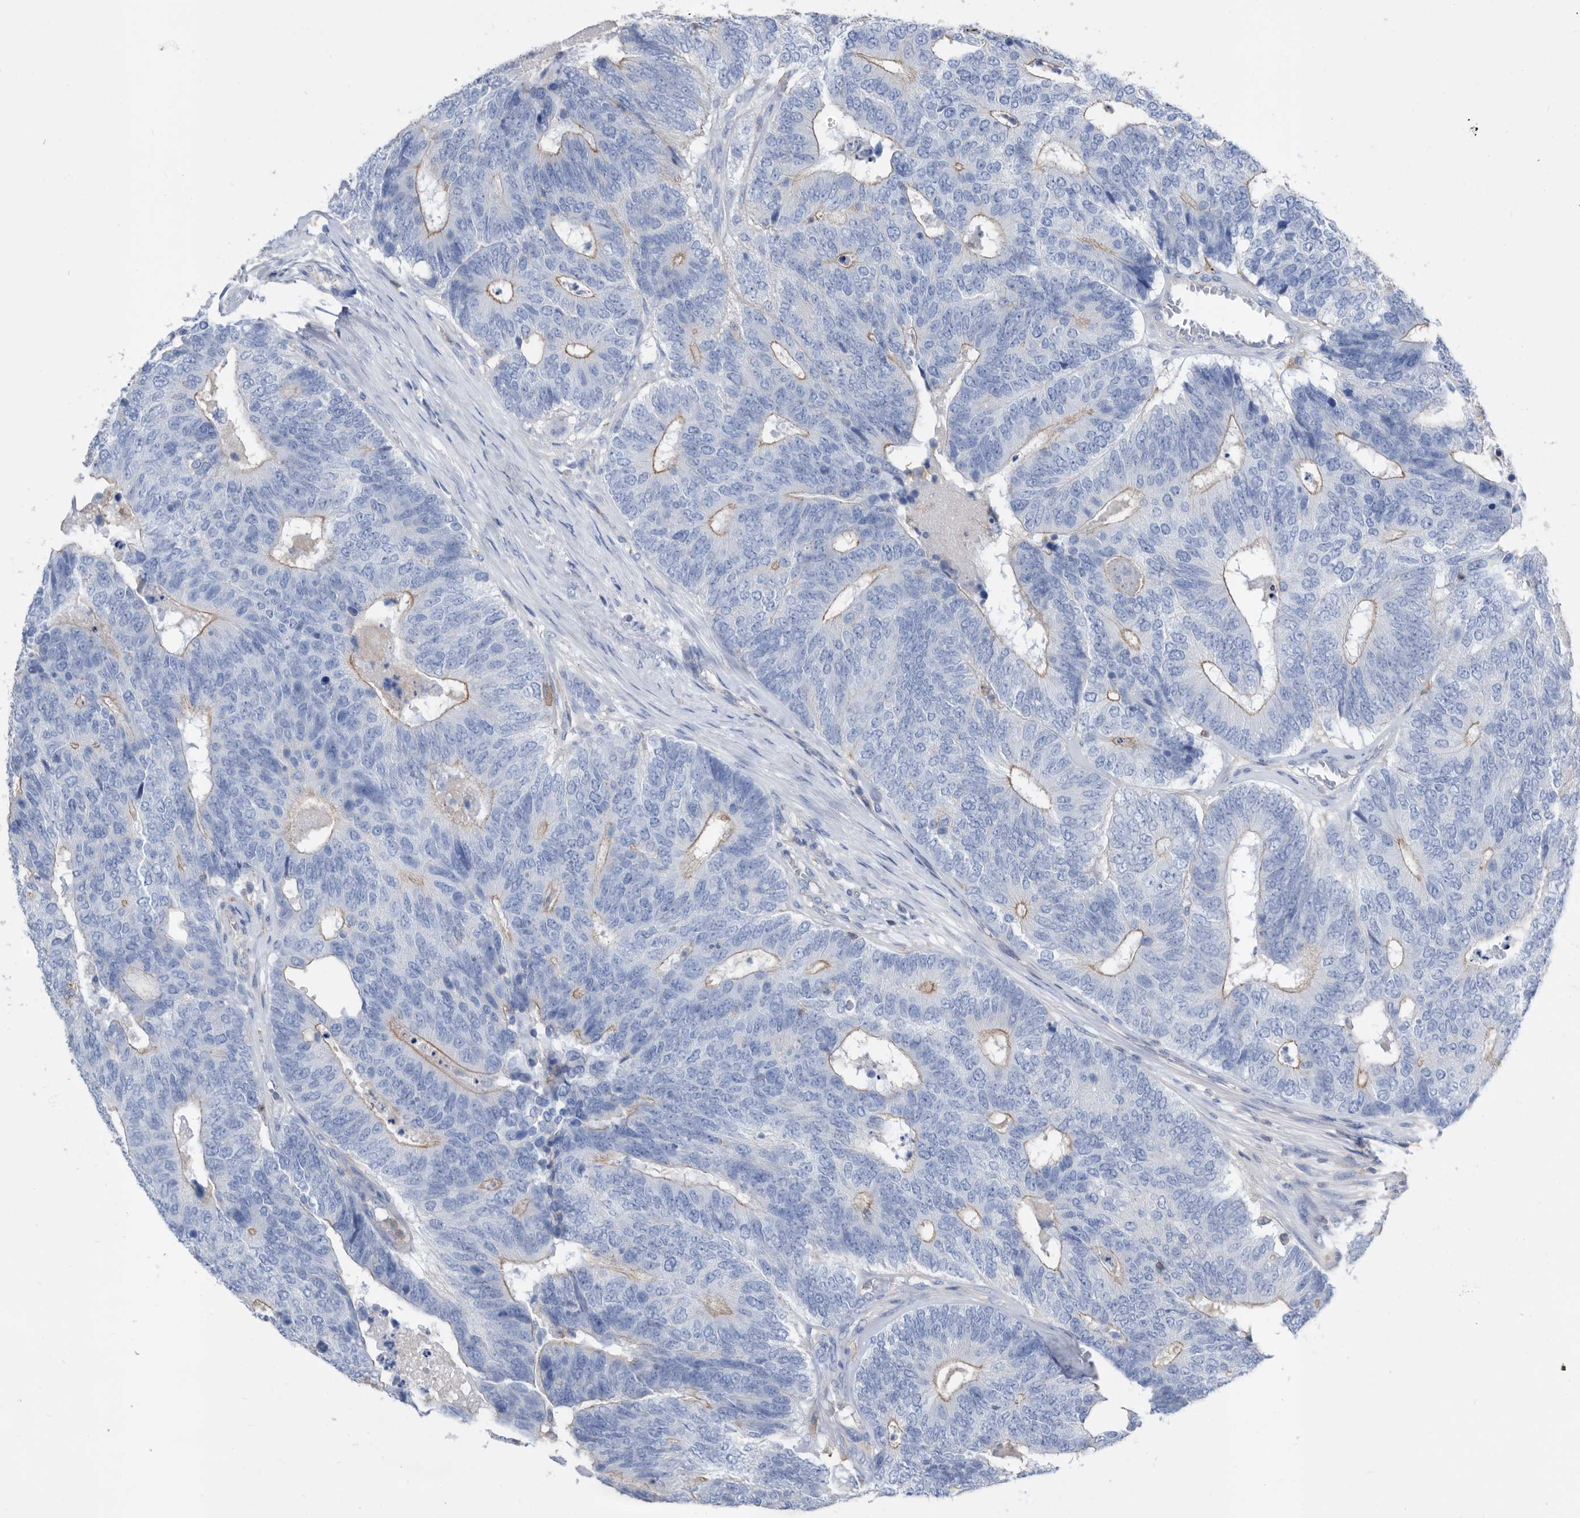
{"staining": {"intensity": "weak", "quantity": "<25%", "location": "cytoplasmic/membranous"}, "tissue": "colorectal cancer", "cell_type": "Tumor cells", "image_type": "cancer", "snomed": [{"axis": "morphology", "description": "Adenocarcinoma, NOS"}, {"axis": "topography", "description": "Colon"}], "caption": "This is an IHC micrograph of colorectal cancer (adenocarcinoma). There is no positivity in tumor cells.", "gene": "MS4A4A", "patient": {"sex": "female", "age": 67}}